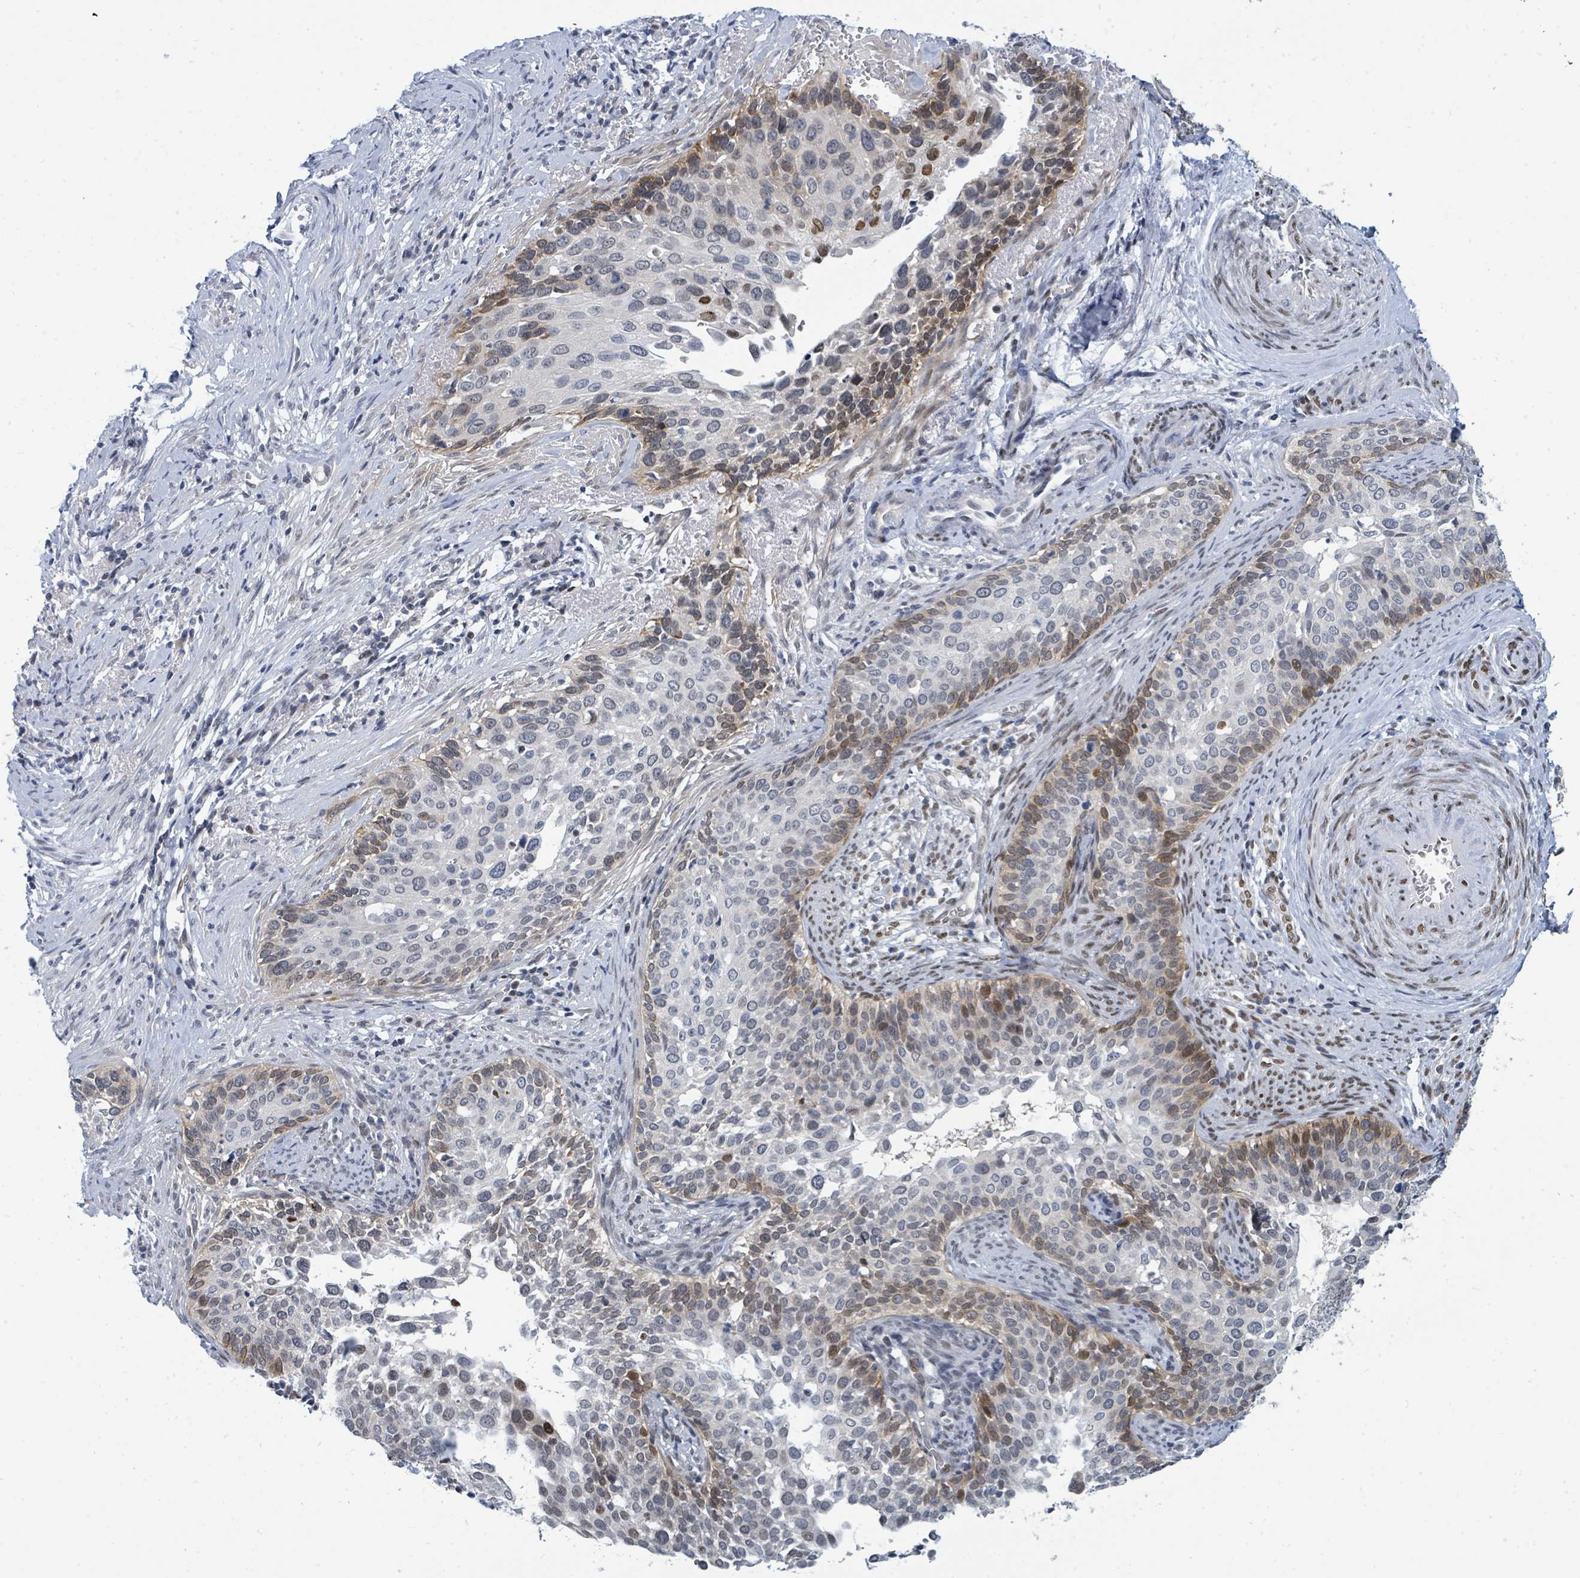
{"staining": {"intensity": "moderate", "quantity": "25%-75%", "location": "cytoplasmic/membranous,nuclear"}, "tissue": "cervical cancer", "cell_type": "Tumor cells", "image_type": "cancer", "snomed": [{"axis": "morphology", "description": "Squamous cell carcinoma, NOS"}, {"axis": "topography", "description": "Cervix"}], "caption": "A photomicrograph of squamous cell carcinoma (cervical) stained for a protein demonstrates moderate cytoplasmic/membranous and nuclear brown staining in tumor cells.", "gene": "SUMO4", "patient": {"sex": "female", "age": 44}}